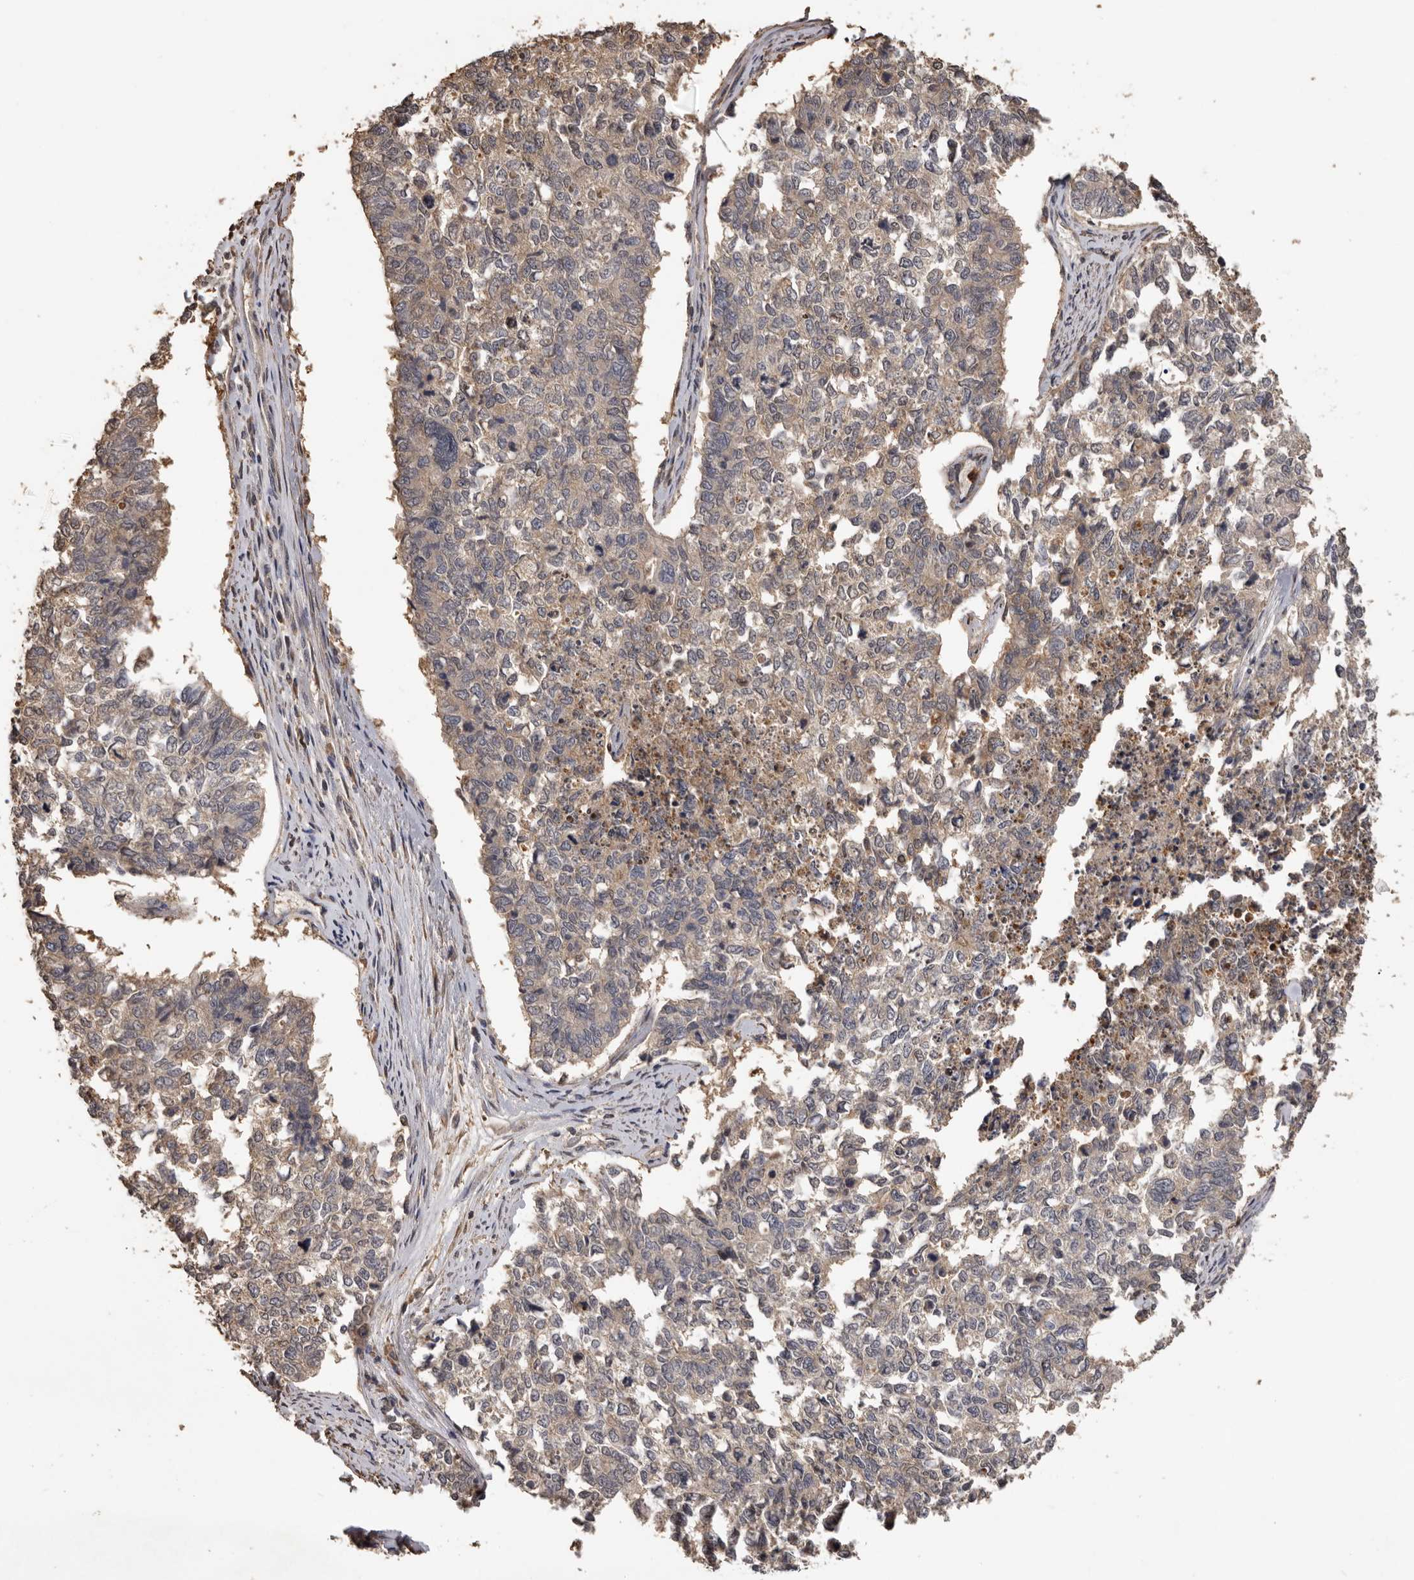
{"staining": {"intensity": "moderate", "quantity": "25%-75%", "location": "cytoplasmic/membranous"}, "tissue": "cervical cancer", "cell_type": "Tumor cells", "image_type": "cancer", "snomed": [{"axis": "morphology", "description": "Squamous cell carcinoma, NOS"}, {"axis": "topography", "description": "Cervix"}], "caption": "Immunohistochemical staining of human cervical cancer displays medium levels of moderate cytoplasmic/membranous expression in about 25%-75% of tumor cells. The protein is stained brown, and the nuclei are stained in blue (DAB (3,3'-diaminobenzidine) IHC with brightfield microscopy, high magnification).", "gene": "KIF2B", "patient": {"sex": "female", "age": 63}}